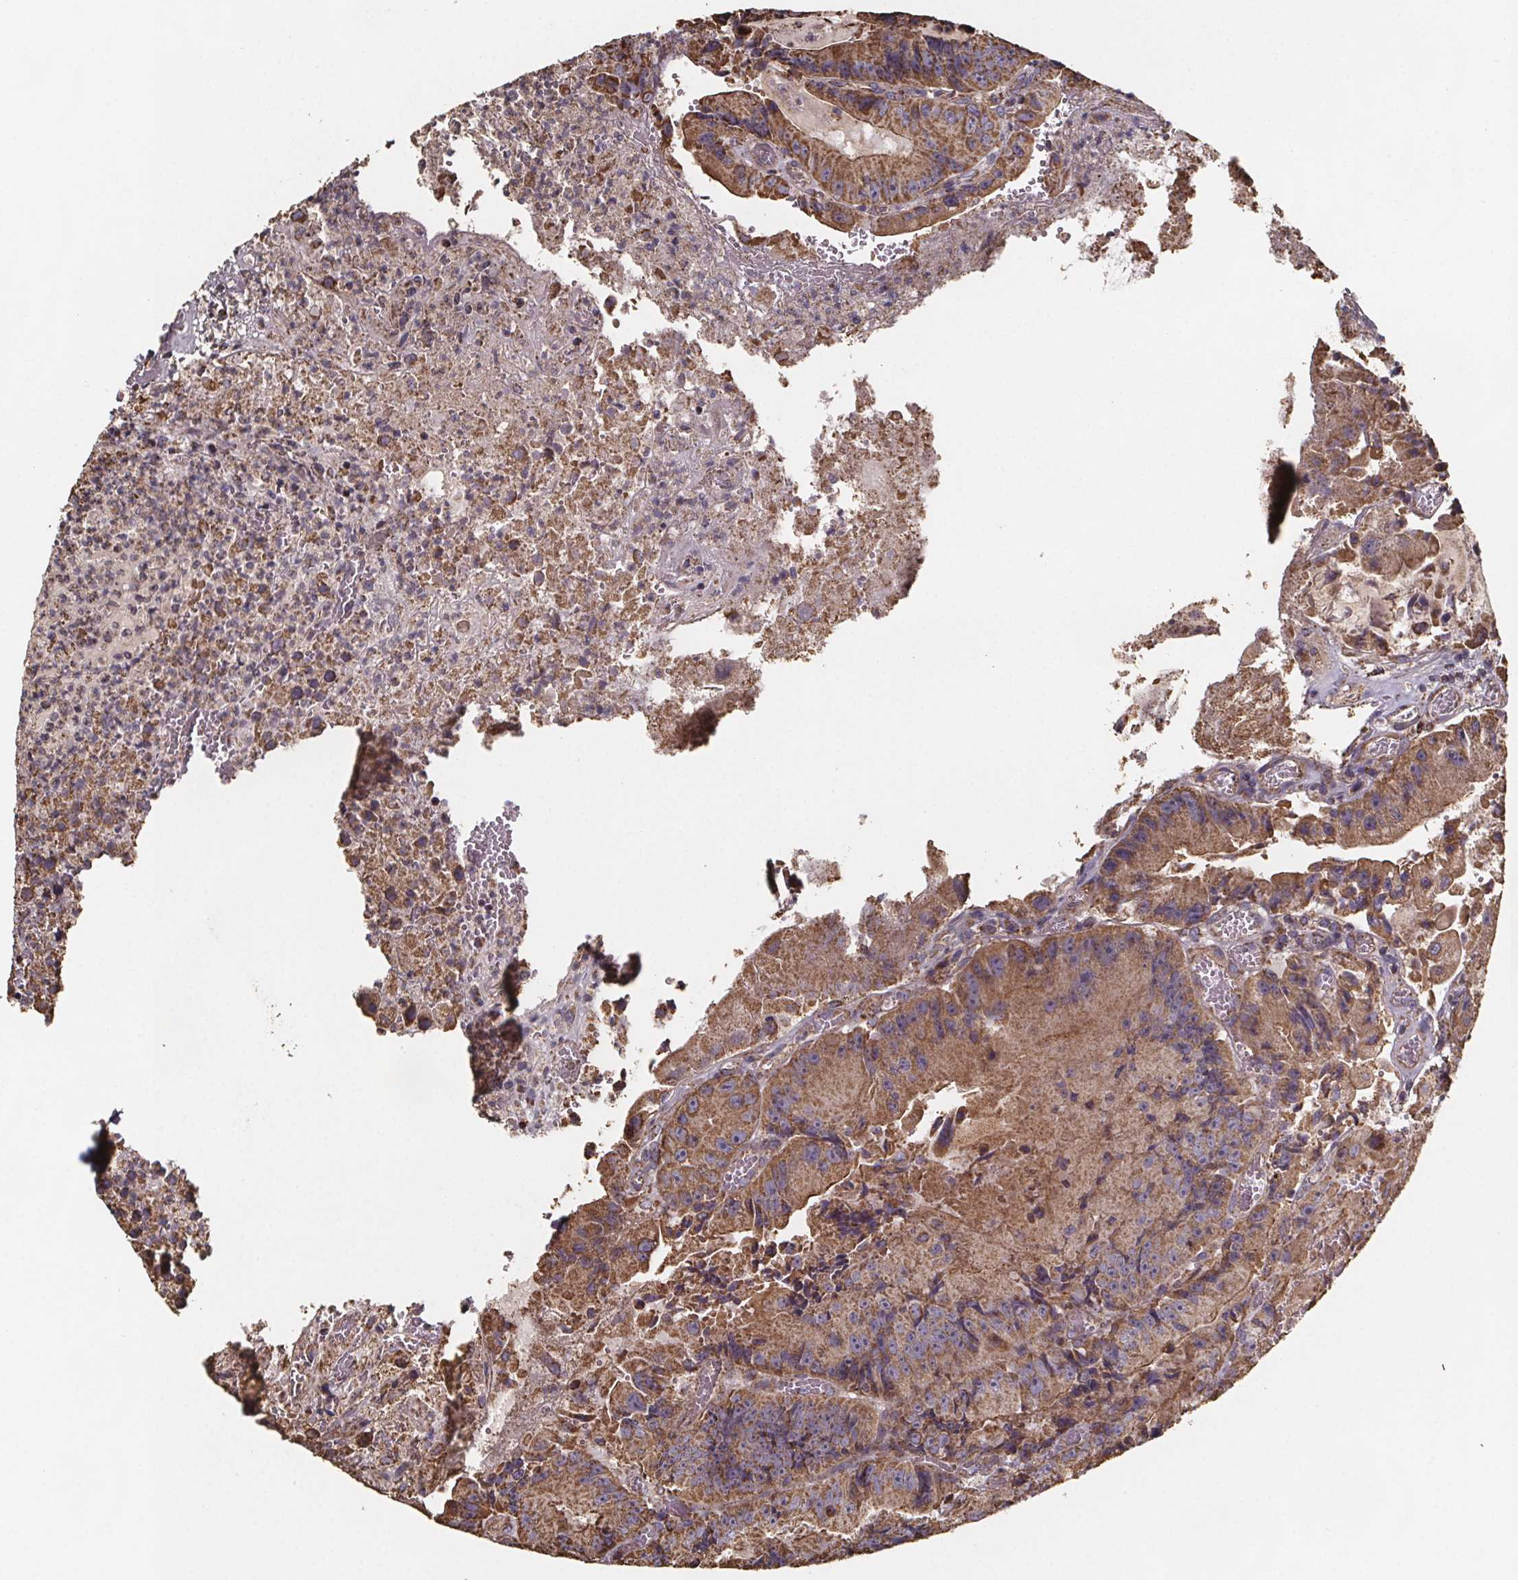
{"staining": {"intensity": "moderate", "quantity": ">75%", "location": "cytoplasmic/membranous"}, "tissue": "colorectal cancer", "cell_type": "Tumor cells", "image_type": "cancer", "snomed": [{"axis": "morphology", "description": "Adenocarcinoma, NOS"}, {"axis": "topography", "description": "Colon"}], "caption": "A brown stain labels moderate cytoplasmic/membranous positivity of a protein in colorectal cancer tumor cells. (Stains: DAB in brown, nuclei in blue, Microscopy: brightfield microscopy at high magnification).", "gene": "SLC35D2", "patient": {"sex": "female", "age": 86}}